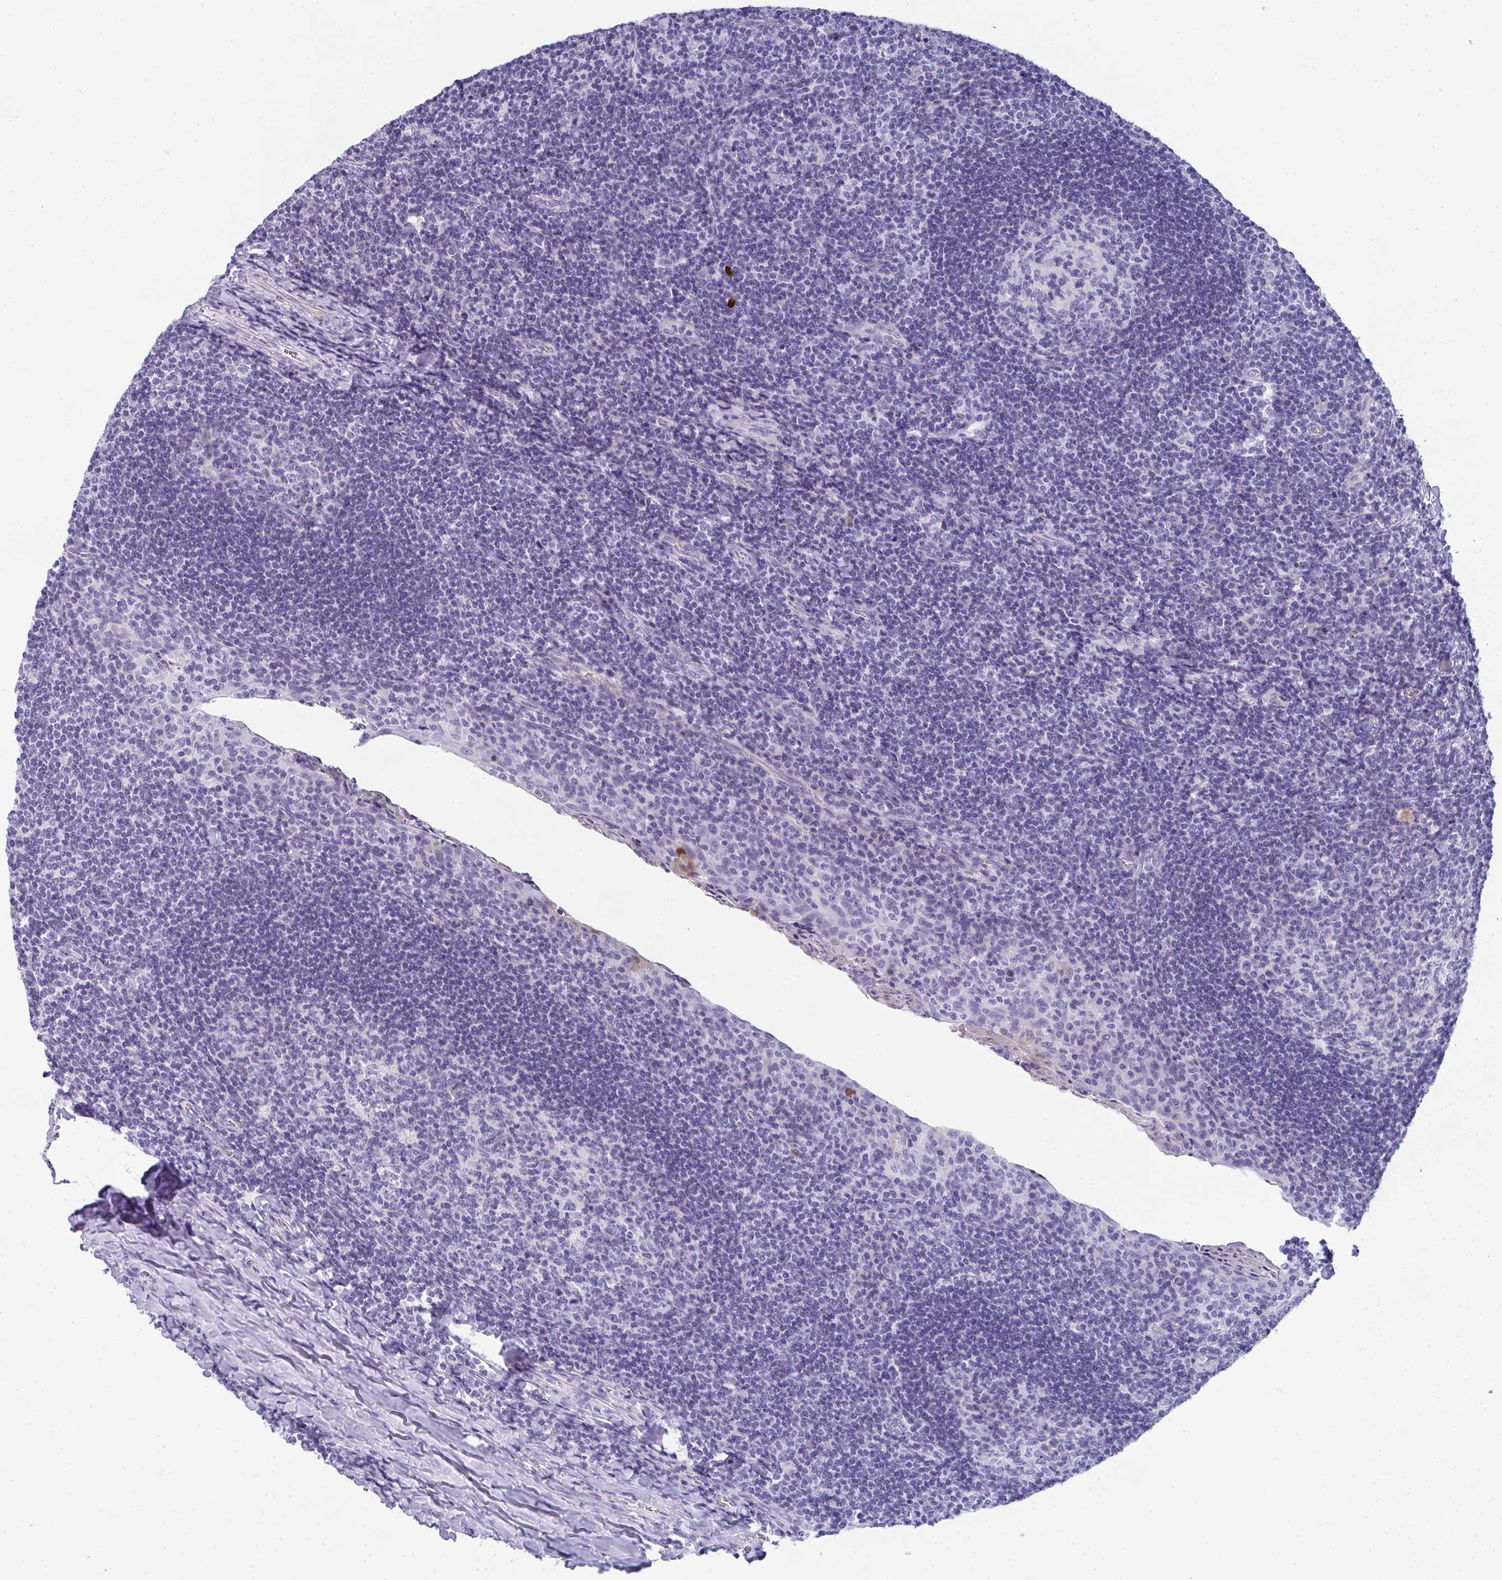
{"staining": {"intensity": "negative", "quantity": "none", "location": "none"}, "tissue": "tonsil", "cell_type": "Germinal center cells", "image_type": "normal", "snomed": [{"axis": "morphology", "description": "Normal tissue, NOS"}, {"axis": "topography", "description": "Tonsil"}], "caption": "Immunohistochemistry of benign human tonsil shows no staining in germinal center cells.", "gene": "TTC30A", "patient": {"sex": "male", "age": 17}}